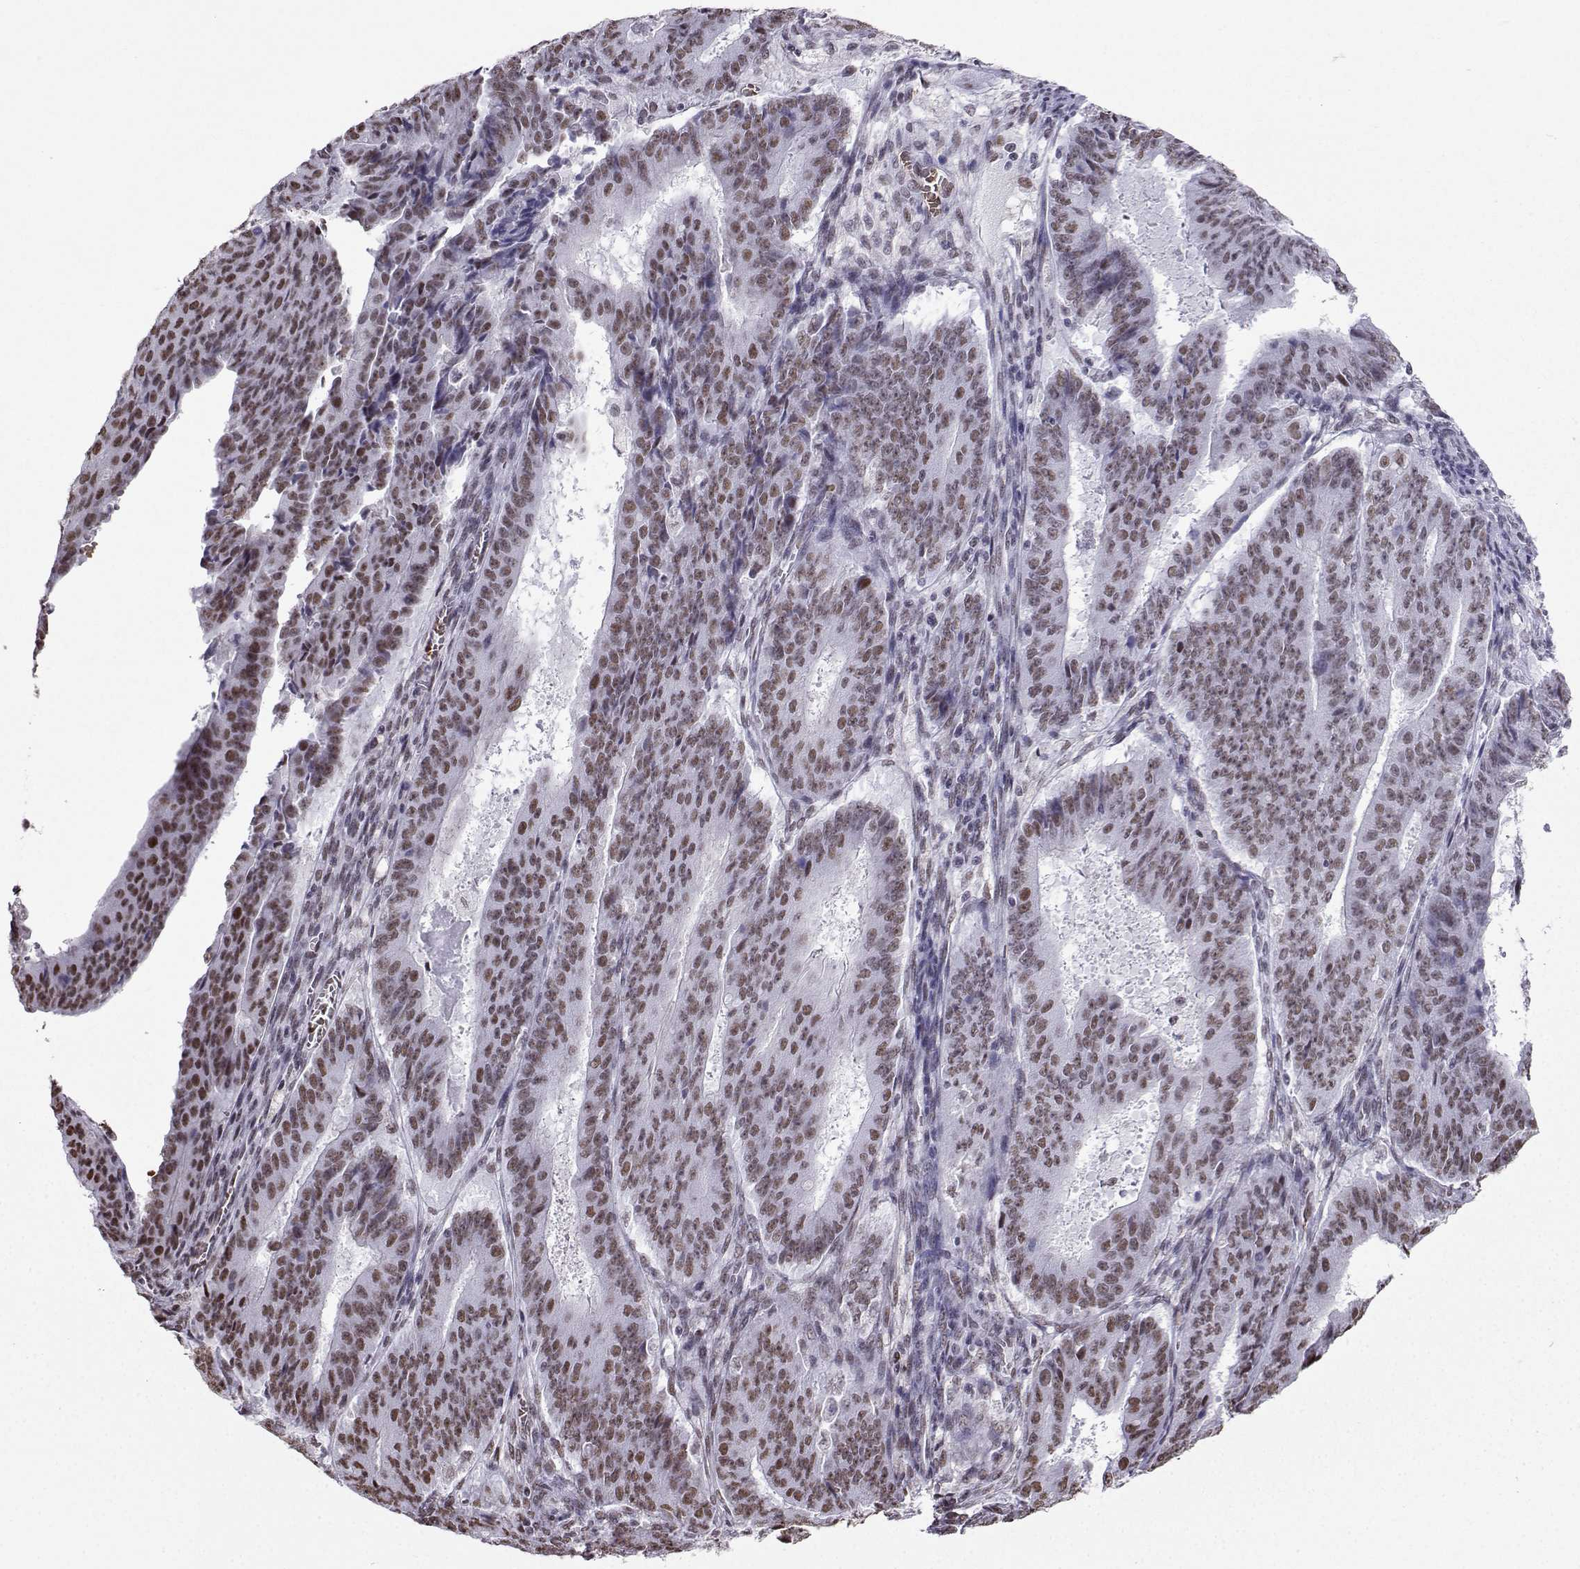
{"staining": {"intensity": "moderate", "quantity": "25%-75%", "location": "nuclear"}, "tissue": "ovarian cancer", "cell_type": "Tumor cells", "image_type": "cancer", "snomed": [{"axis": "morphology", "description": "Carcinoma, endometroid"}, {"axis": "topography", "description": "Ovary"}], "caption": "IHC (DAB) staining of ovarian cancer demonstrates moderate nuclear protein staining in approximately 25%-75% of tumor cells.", "gene": "CCNK", "patient": {"sex": "female", "age": 42}}